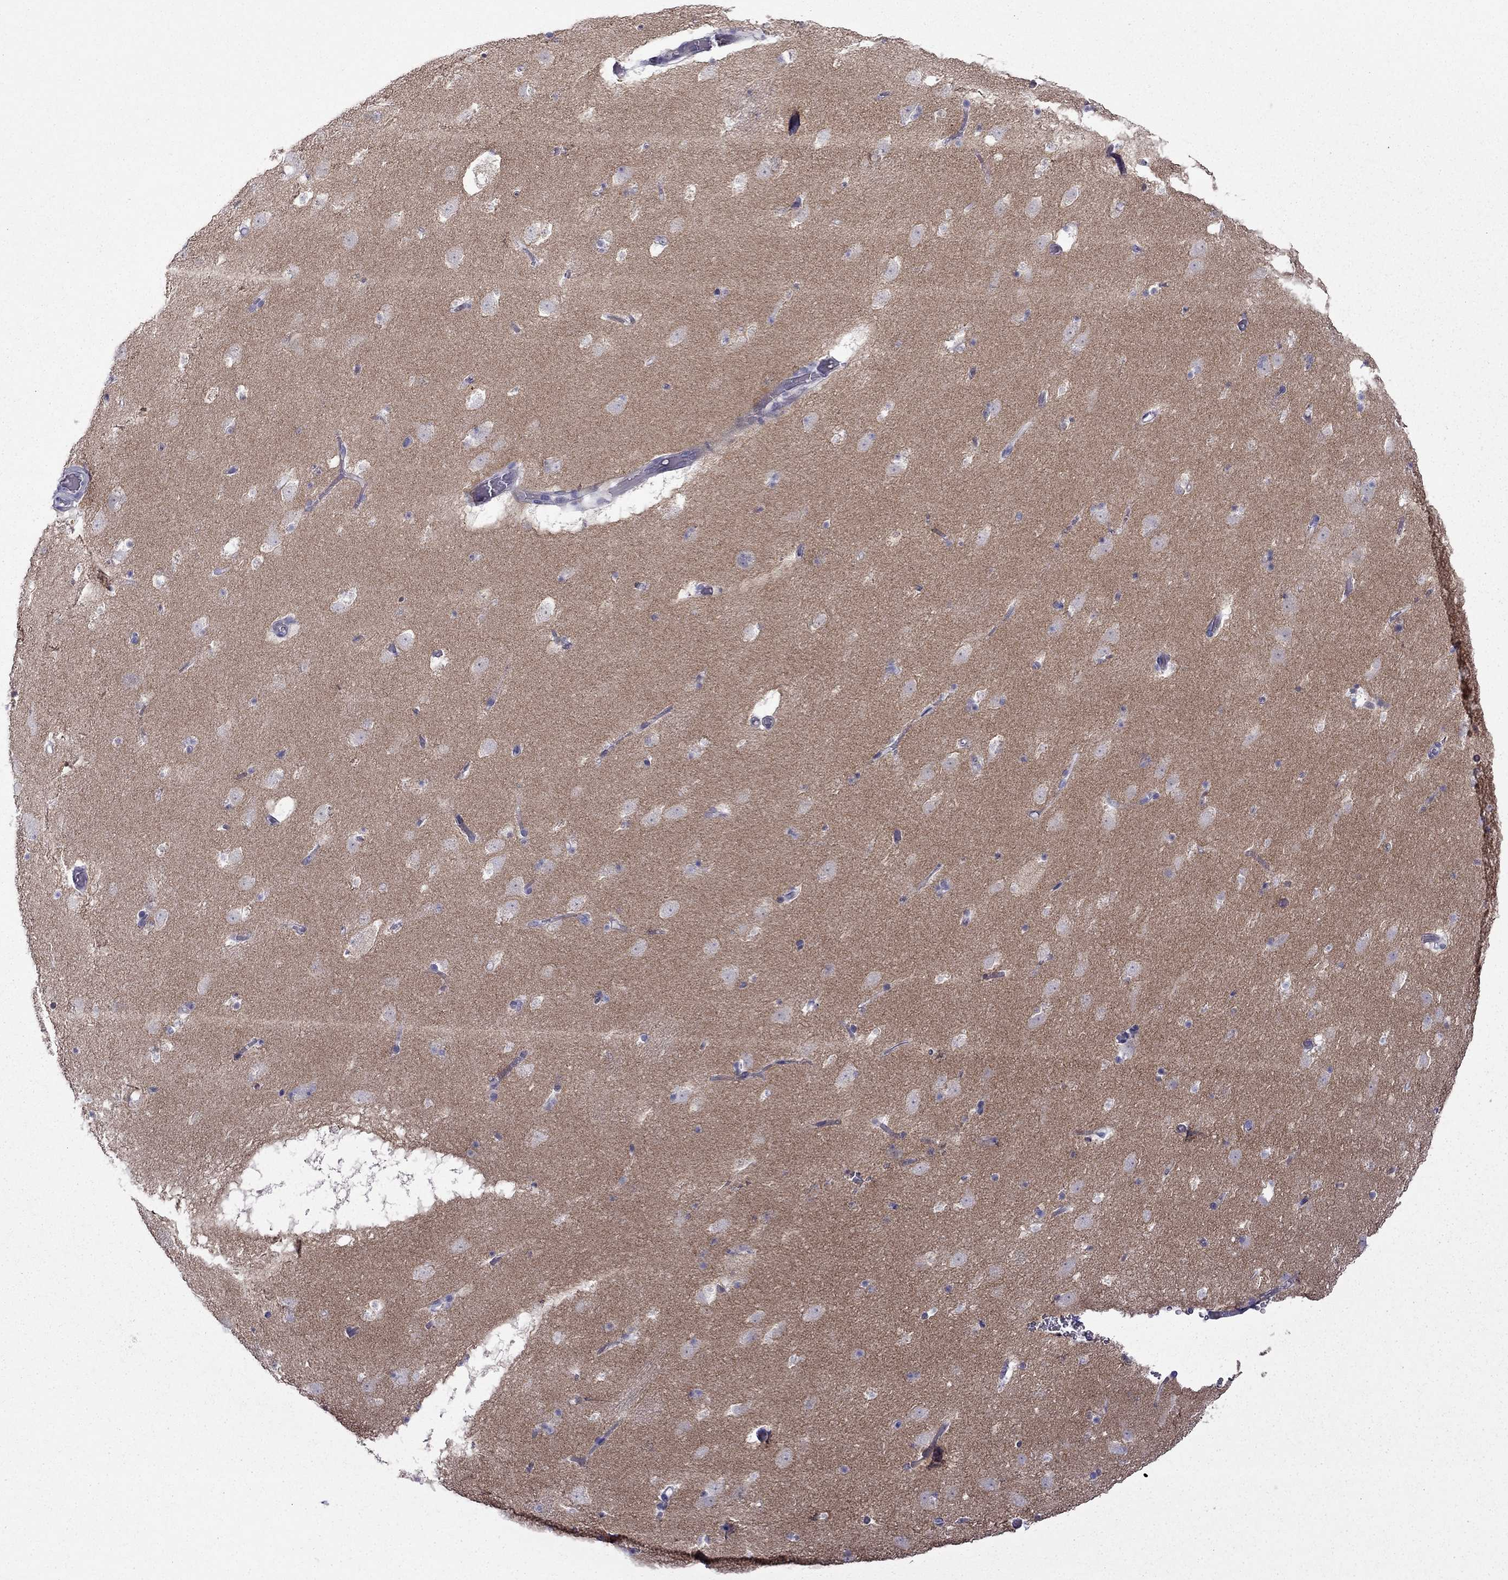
{"staining": {"intensity": "negative", "quantity": "none", "location": "none"}, "tissue": "caudate", "cell_type": "Glial cells", "image_type": "normal", "snomed": [{"axis": "morphology", "description": "Normal tissue, NOS"}, {"axis": "topography", "description": "Lateral ventricle wall"}], "caption": "IHC of normal human caudate demonstrates no positivity in glial cells. (DAB (3,3'-diaminobenzidine) immunohistochemistry with hematoxylin counter stain).", "gene": "ERC2", "patient": {"sex": "female", "age": 42}}